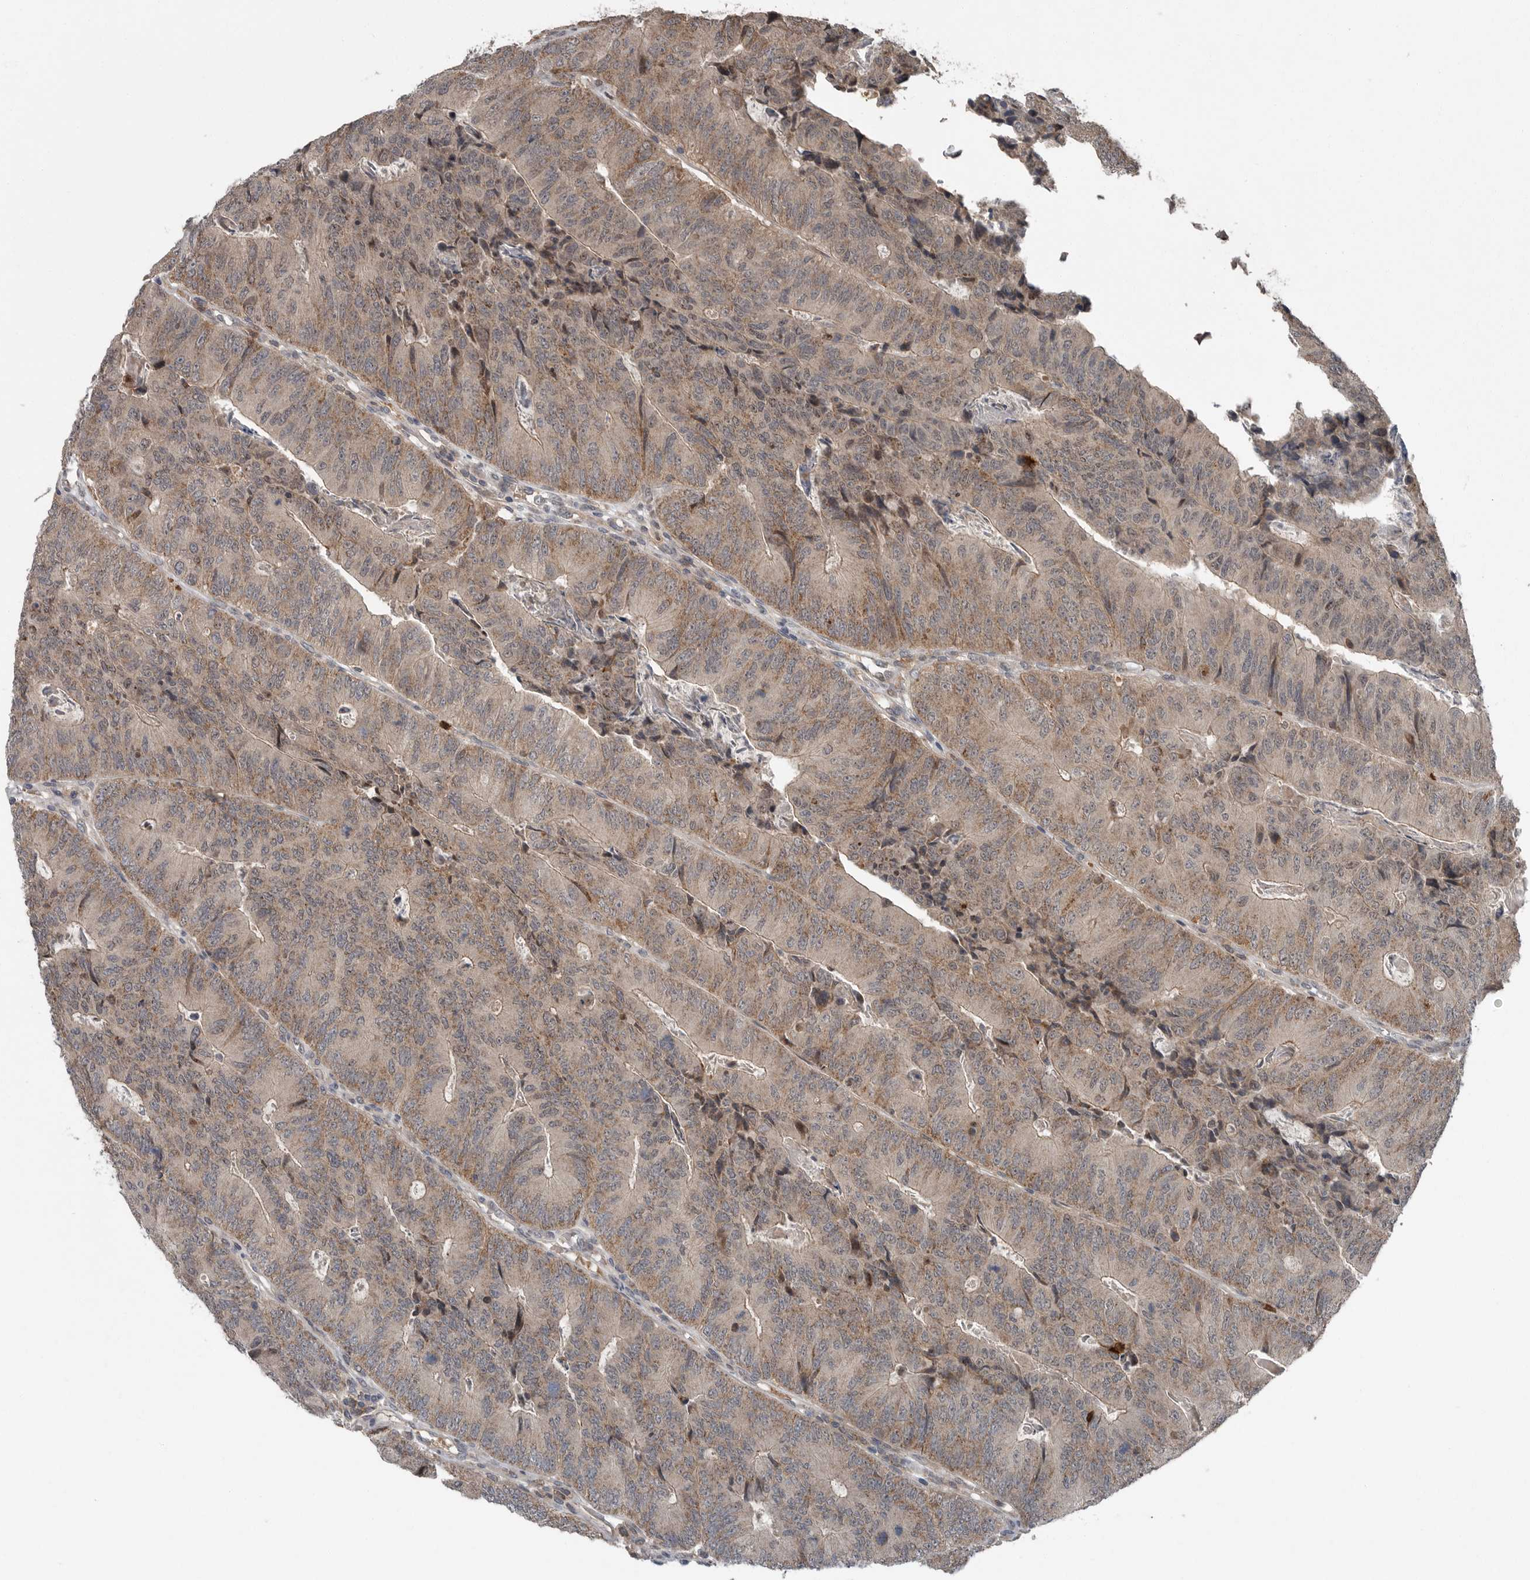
{"staining": {"intensity": "weak", "quantity": ">75%", "location": "cytoplasmic/membranous"}, "tissue": "colorectal cancer", "cell_type": "Tumor cells", "image_type": "cancer", "snomed": [{"axis": "morphology", "description": "Adenocarcinoma, NOS"}, {"axis": "topography", "description": "Colon"}], "caption": "Colorectal adenocarcinoma stained with immunohistochemistry (IHC) displays weak cytoplasmic/membranous positivity in about >75% of tumor cells. The protein of interest is stained brown, and the nuclei are stained in blue (DAB IHC with brightfield microscopy, high magnification).", "gene": "SCP2", "patient": {"sex": "female", "age": 67}}